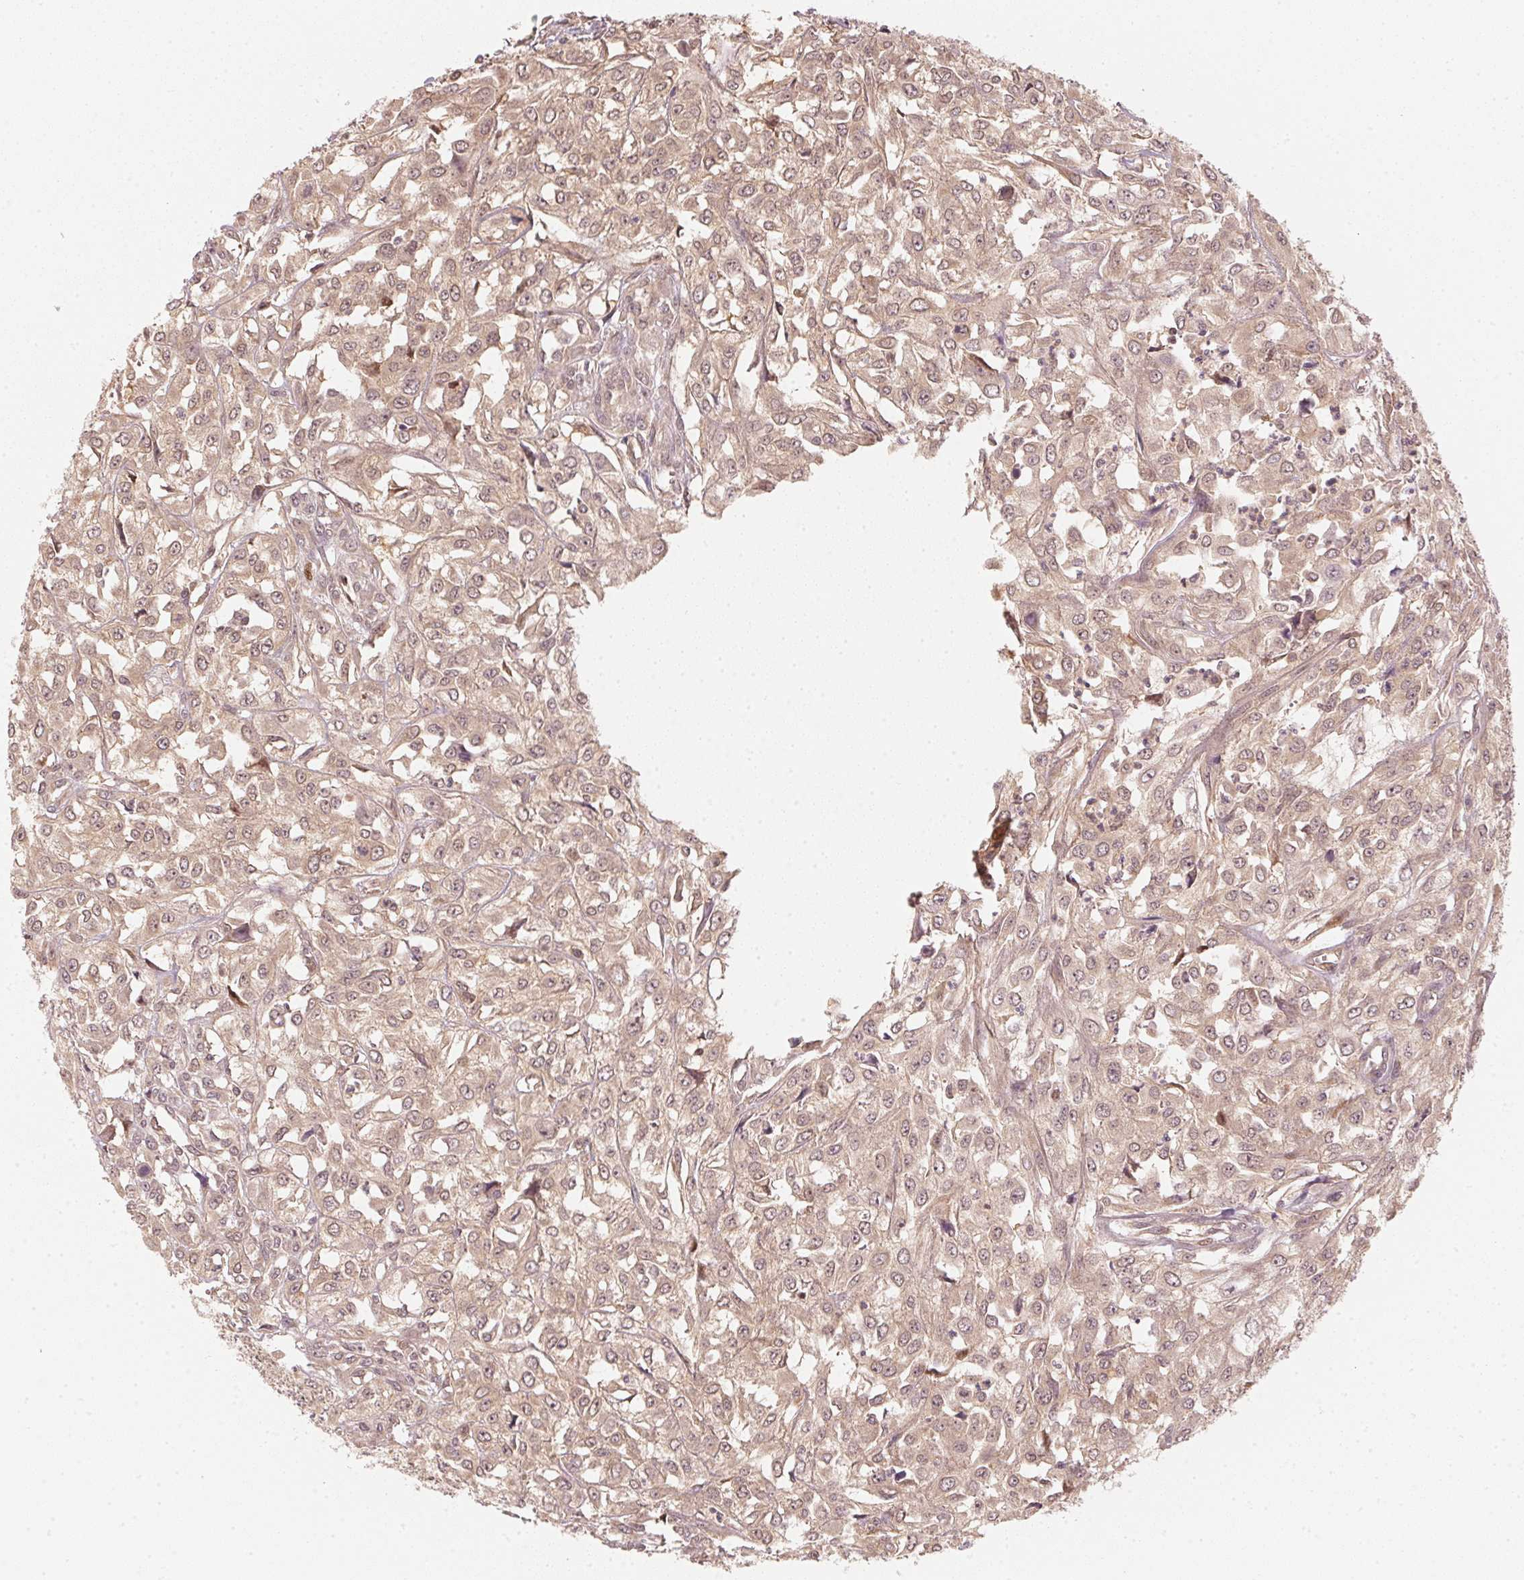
{"staining": {"intensity": "moderate", "quantity": ">75%", "location": "cytoplasmic/membranous,nuclear"}, "tissue": "urothelial cancer", "cell_type": "Tumor cells", "image_type": "cancer", "snomed": [{"axis": "morphology", "description": "Urothelial carcinoma, High grade"}, {"axis": "topography", "description": "Urinary bladder"}], "caption": "High-magnification brightfield microscopy of urothelial carcinoma (high-grade) stained with DAB (3,3'-diaminobenzidine) (brown) and counterstained with hematoxylin (blue). tumor cells exhibit moderate cytoplasmic/membranous and nuclear expression is identified in about>75% of cells. The staining was performed using DAB (3,3'-diaminobenzidine), with brown indicating positive protein expression. Nuclei are stained blue with hematoxylin.", "gene": "UBE2L3", "patient": {"sex": "male", "age": 67}}